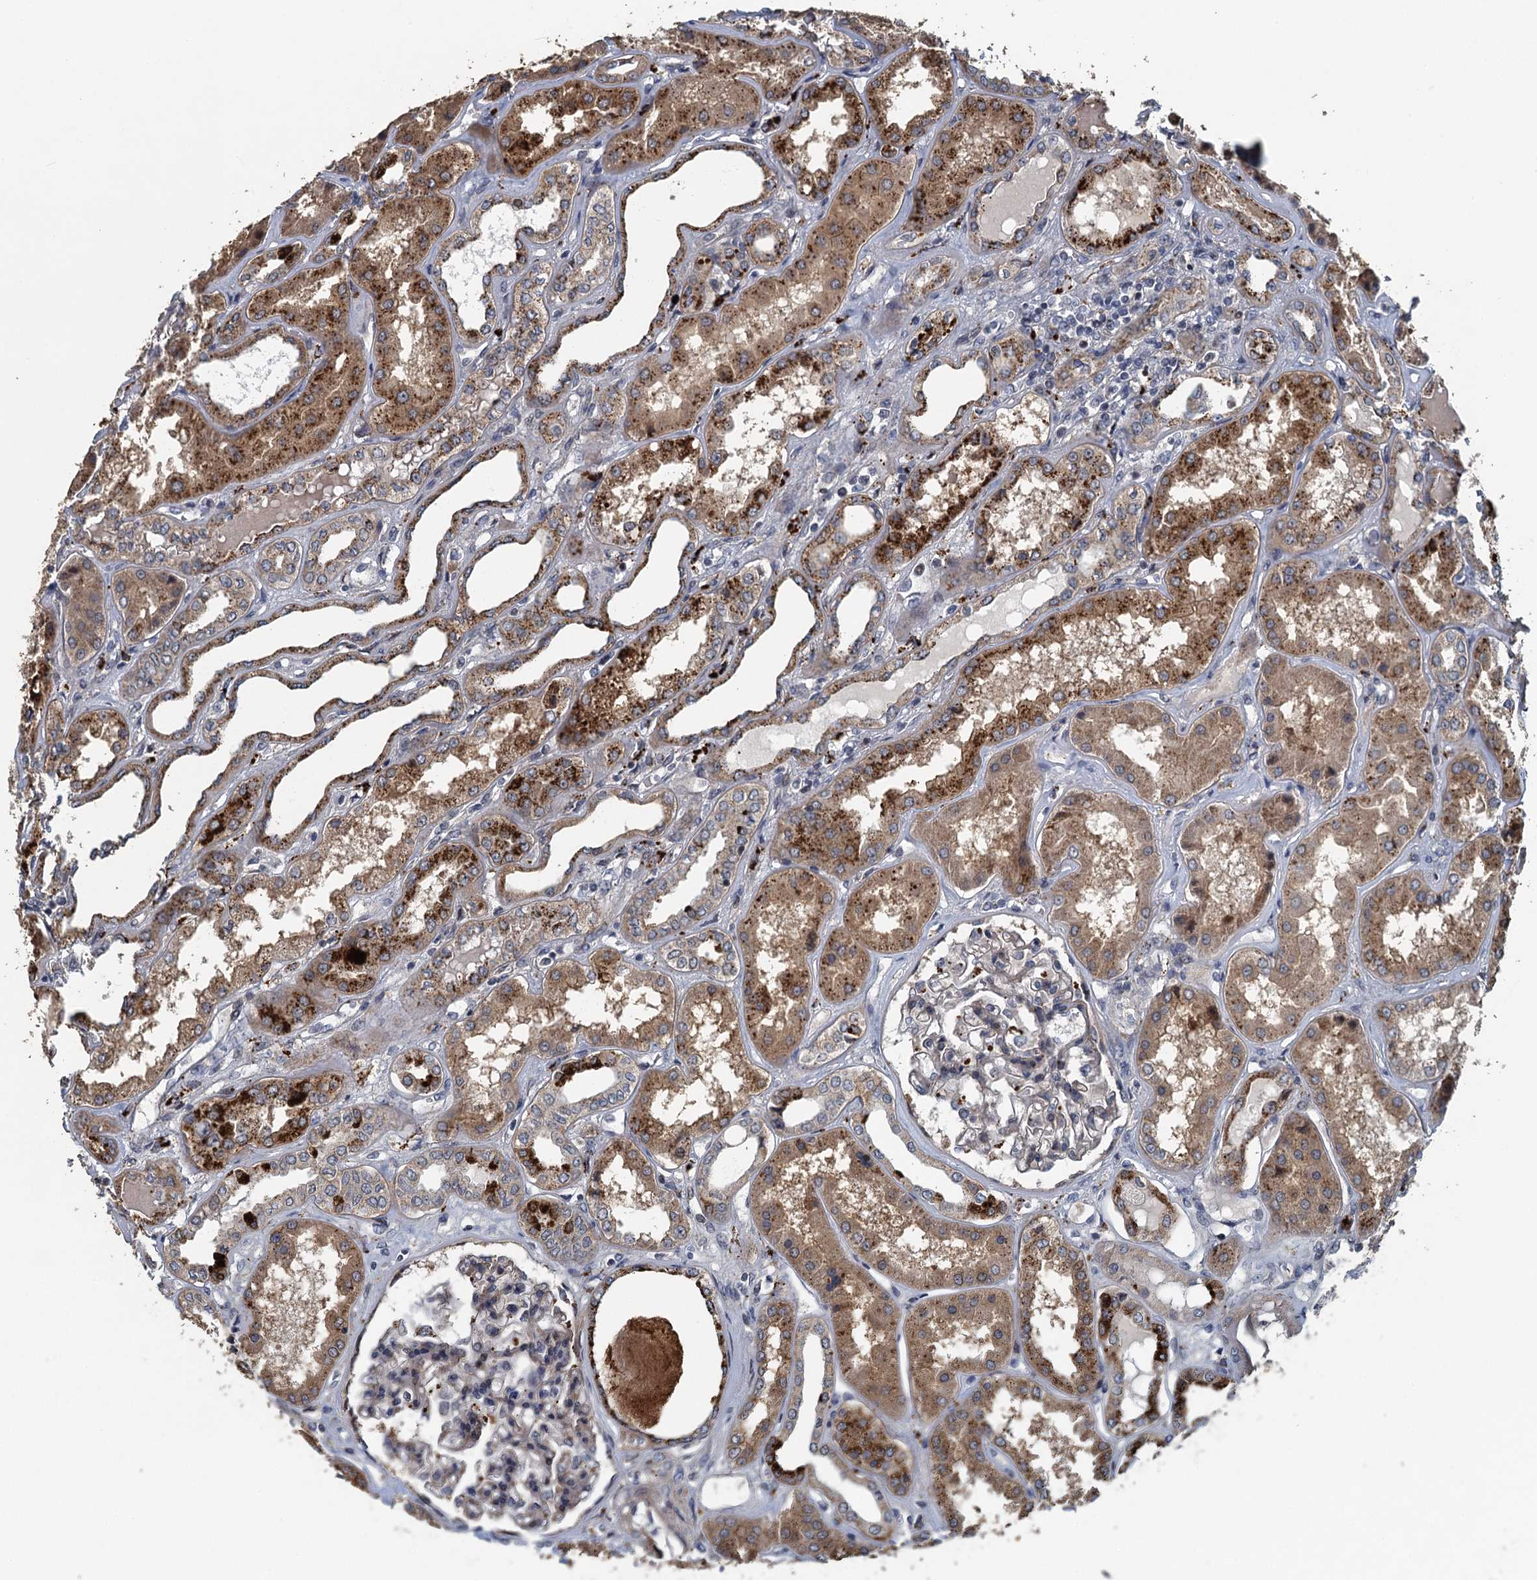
{"staining": {"intensity": "weak", "quantity": "<25%", "location": "cytoplasmic/membranous"}, "tissue": "kidney", "cell_type": "Cells in glomeruli", "image_type": "normal", "snomed": [{"axis": "morphology", "description": "Normal tissue, NOS"}, {"axis": "topography", "description": "Kidney"}], "caption": "IHC micrograph of benign kidney: human kidney stained with DAB (3,3'-diaminobenzidine) demonstrates no significant protein staining in cells in glomeruli.", "gene": "AGRN", "patient": {"sex": "female", "age": 56}}